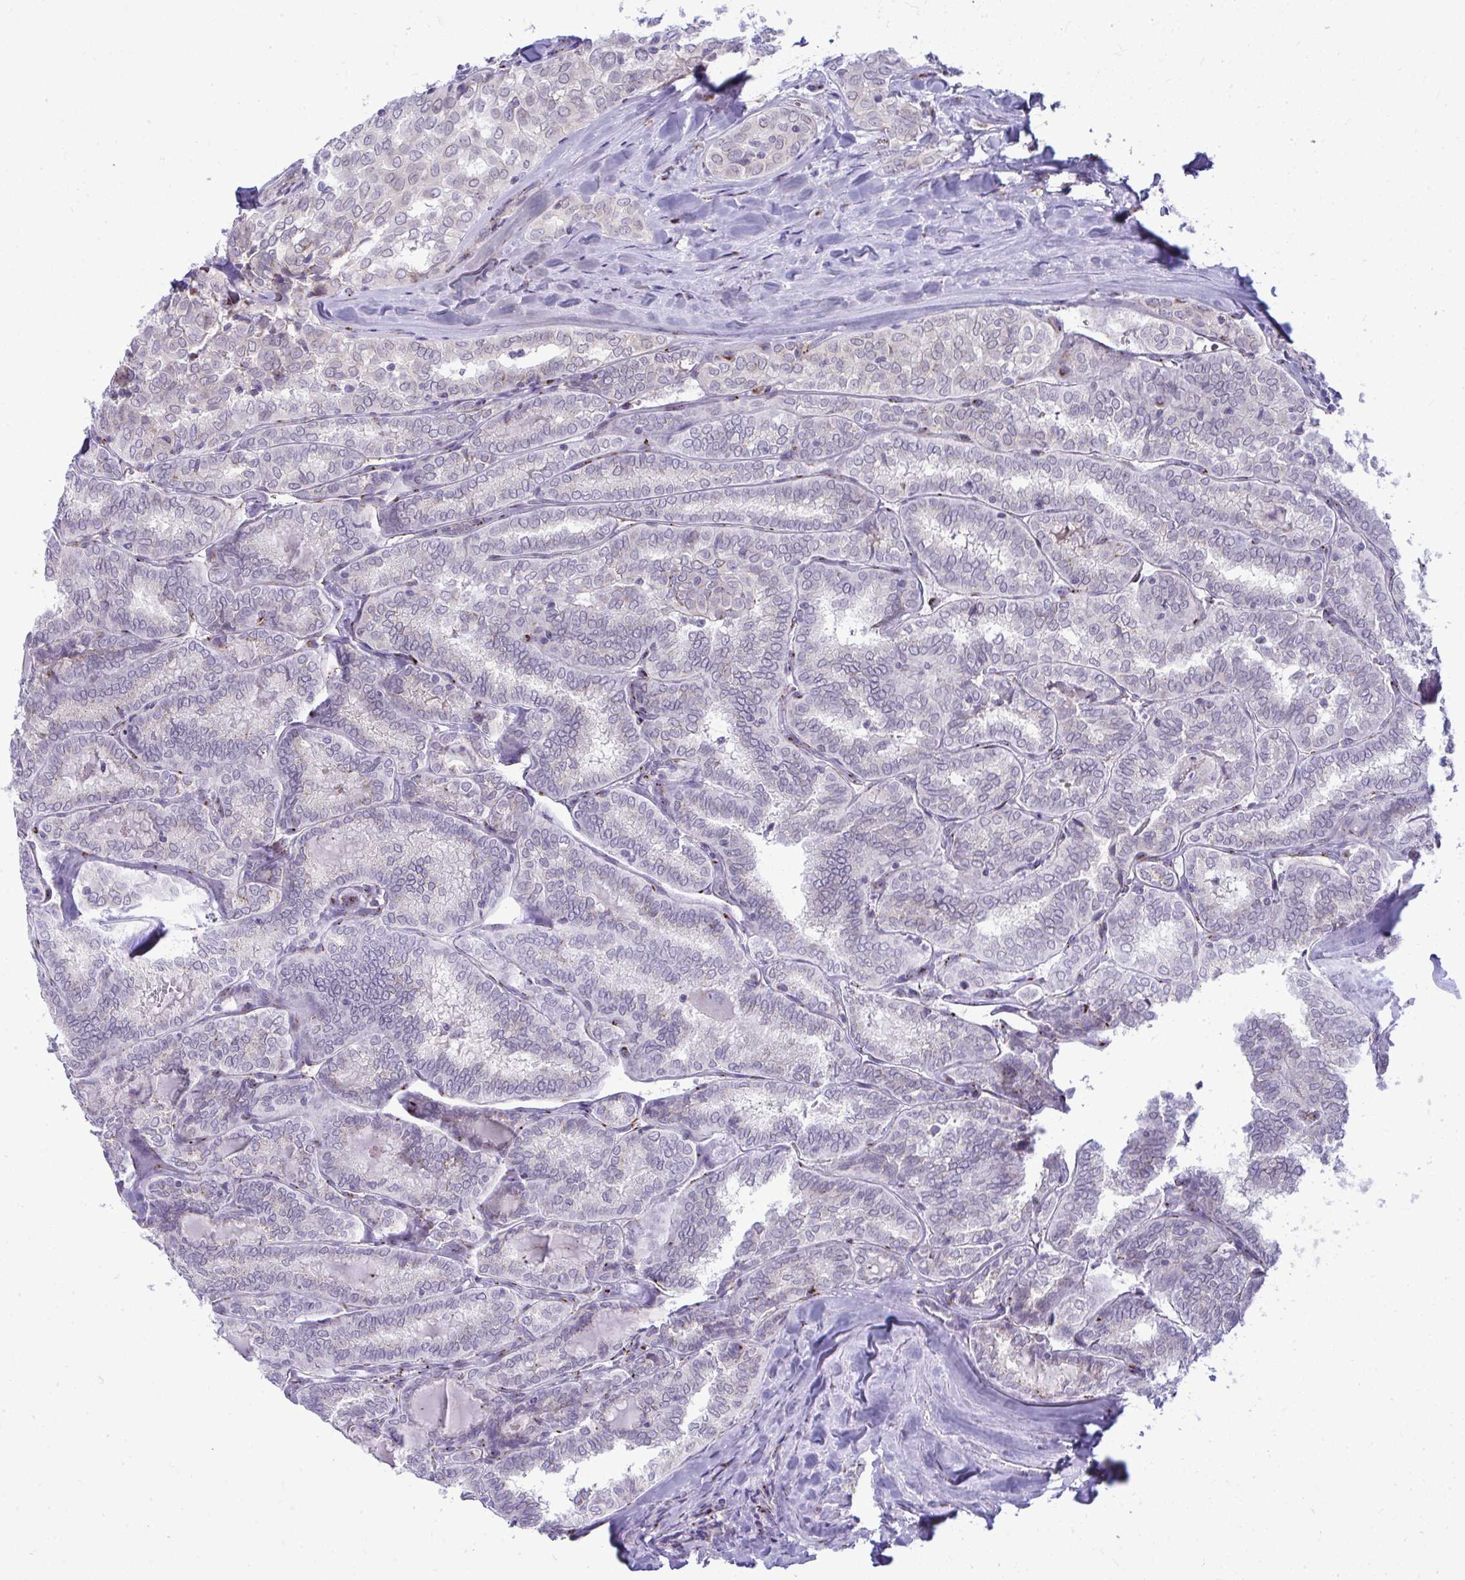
{"staining": {"intensity": "negative", "quantity": "none", "location": "none"}, "tissue": "thyroid cancer", "cell_type": "Tumor cells", "image_type": "cancer", "snomed": [{"axis": "morphology", "description": "Papillary adenocarcinoma, NOS"}, {"axis": "topography", "description": "Thyroid gland"}], "caption": "Immunohistochemical staining of thyroid cancer displays no significant expression in tumor cells. (Brightfield microscopy of DAB (3,3'-diaminobenzidine) IHC at high magnification).", "gene": "DTX4", "patient": {"sex": "female", "age": 30}}